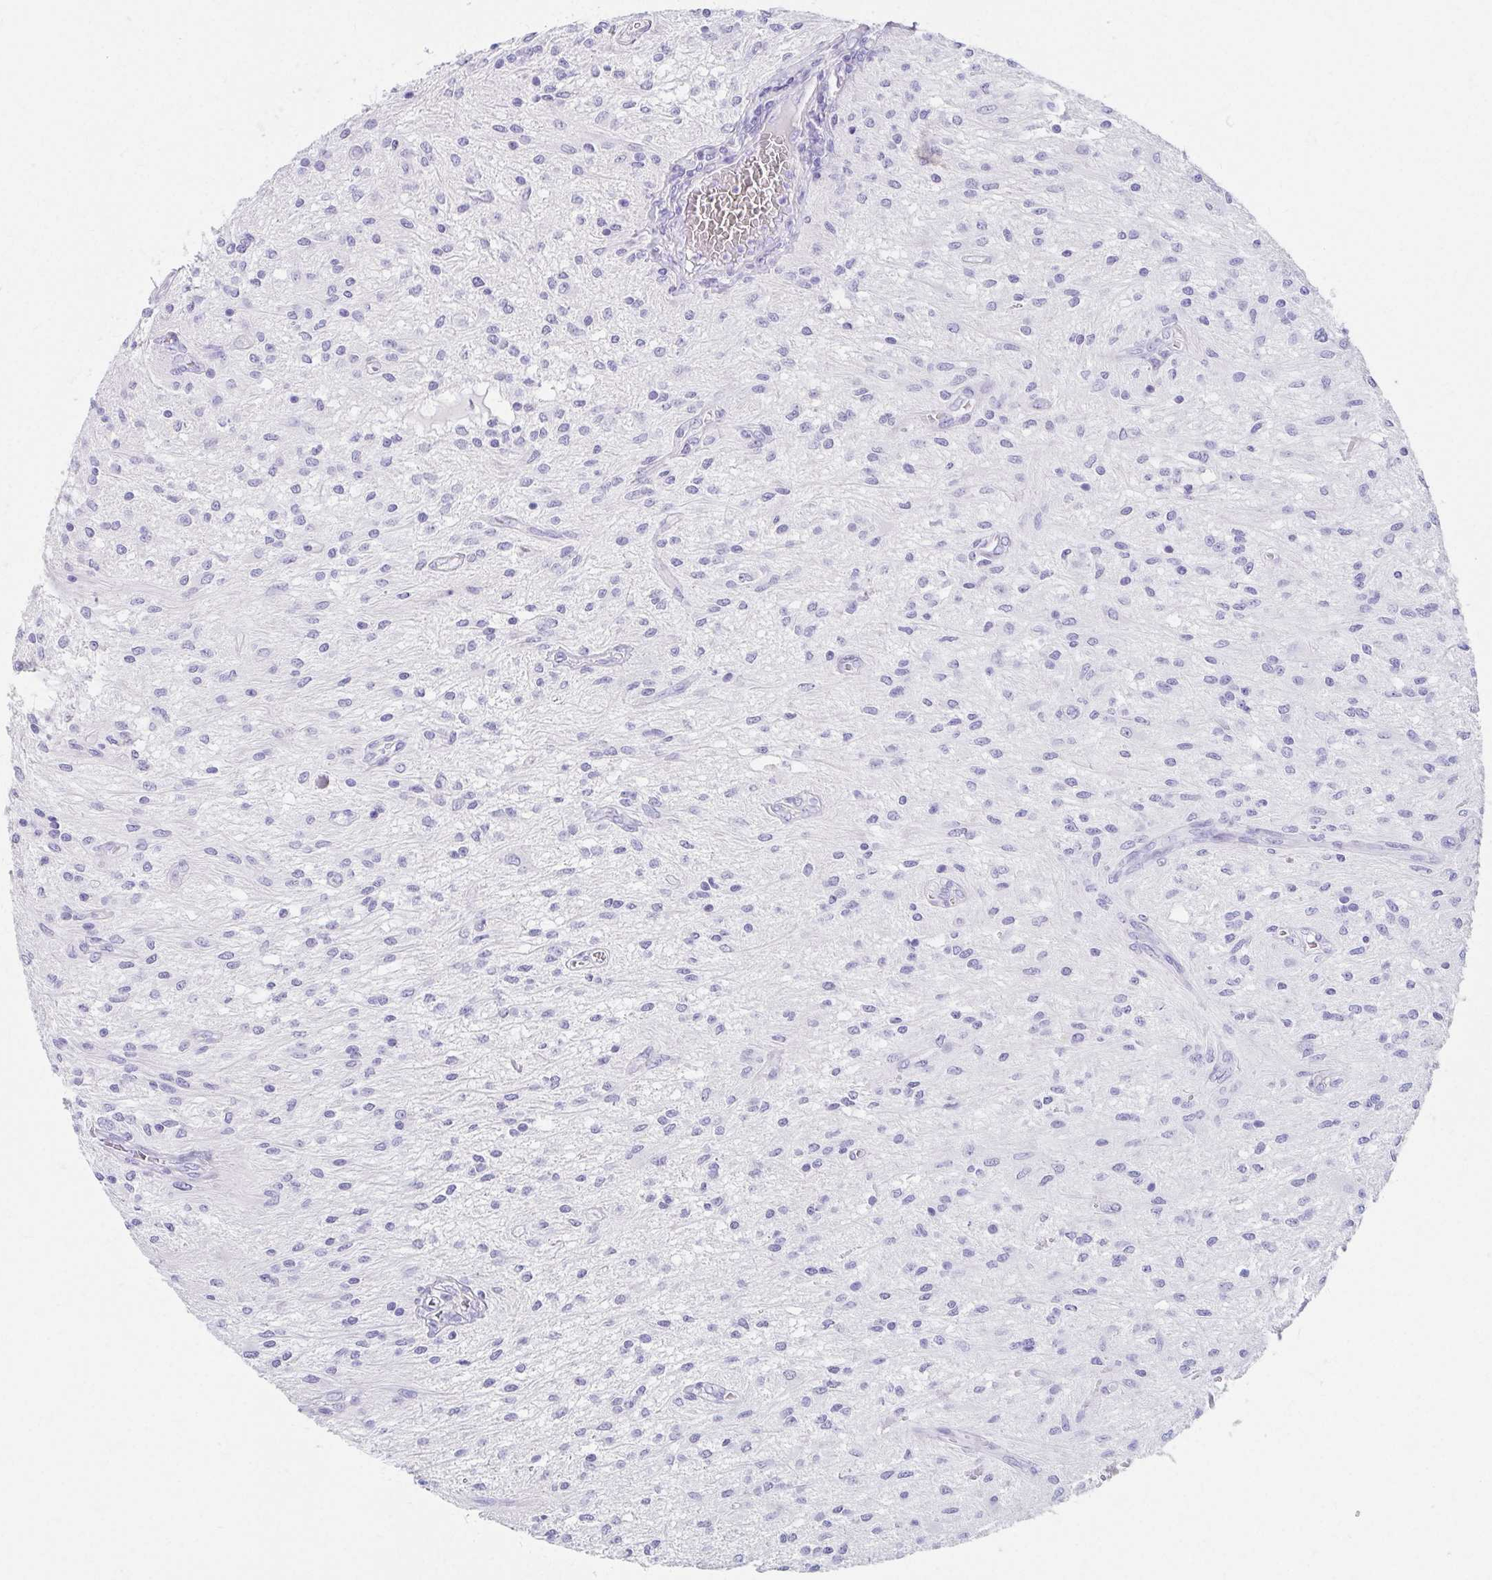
{"staining": {"intensity": "negative", "quantity": "none", "location": "none"}, "tissue": "glioma", "cell_type": "Tumor cells", "image_type": "cancer", "snomed": [{"axis": "morphology", "description": "Glioma, malignant, Low grade"}, {"axis": "topography", "description": "Cerebellum"}], "caption": "This is a image of immunohistochemistry staining of malignant glioma (low-grade), which shows no positivity in tumor cells.", "gene": "DPEP3", "patient": {"sex": "female", "age": 14}}